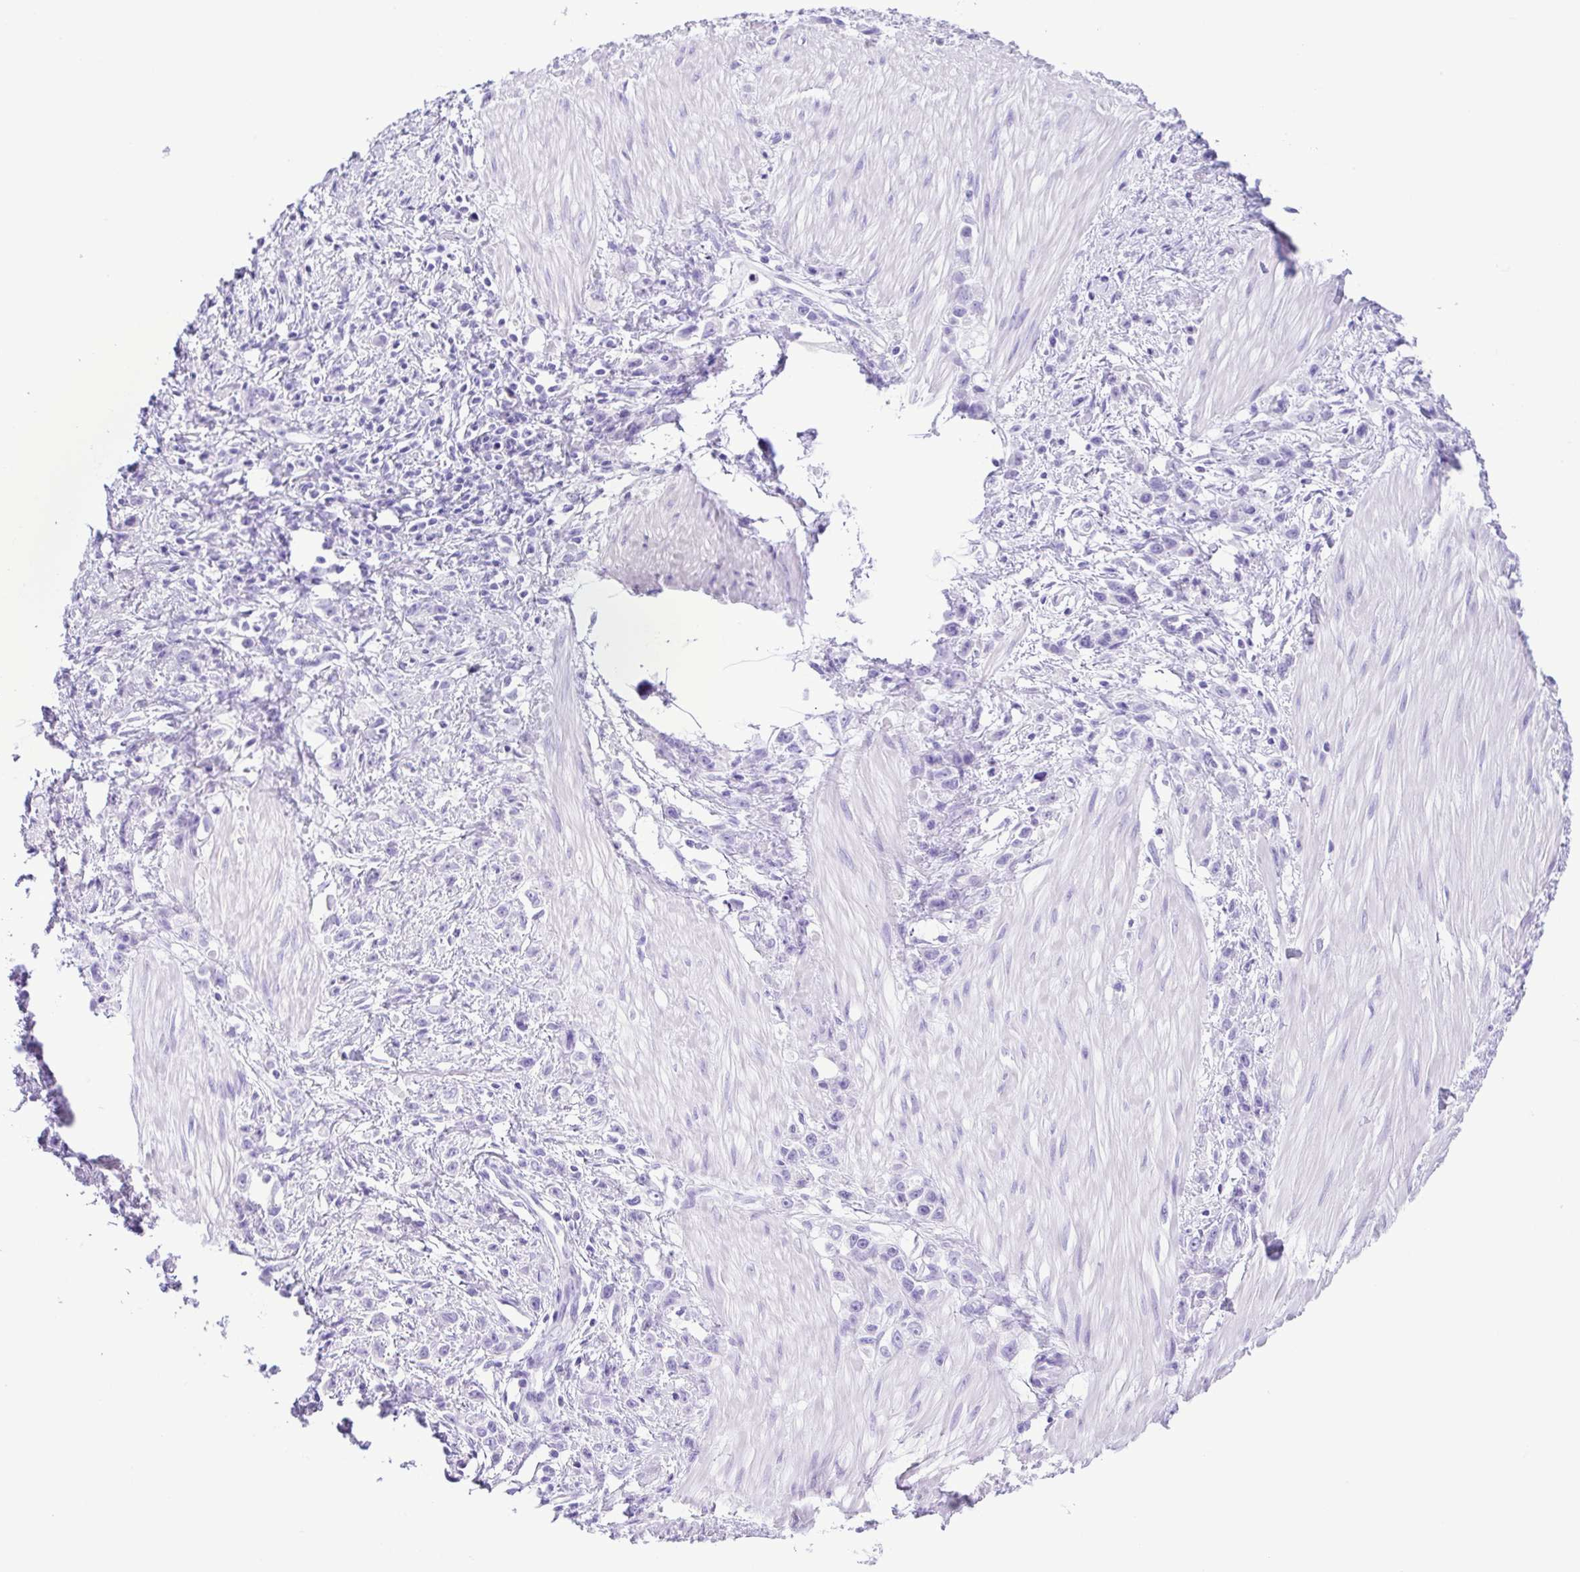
{"staining": {"intensity": "negative", "quantity": "none", "location": "none"}, "tissue": "stomach cancer", "cell_type": "Tumor cells", "image_type": "cancer", "snomed": [{"axis": "morphology", "description": "Adenocarcinoma, NOS"}, {"axis": "topography", "description": "Stomach"}], "caption": "An immunohistochemistry (IHC) photomicrograph of adenocarcinoma (stomach) is shown. There is no staining in tumor cells of adenocarcinoma (stomach).", "gene": "ERP27", "patient": {"sex": "male", "age": 47}}